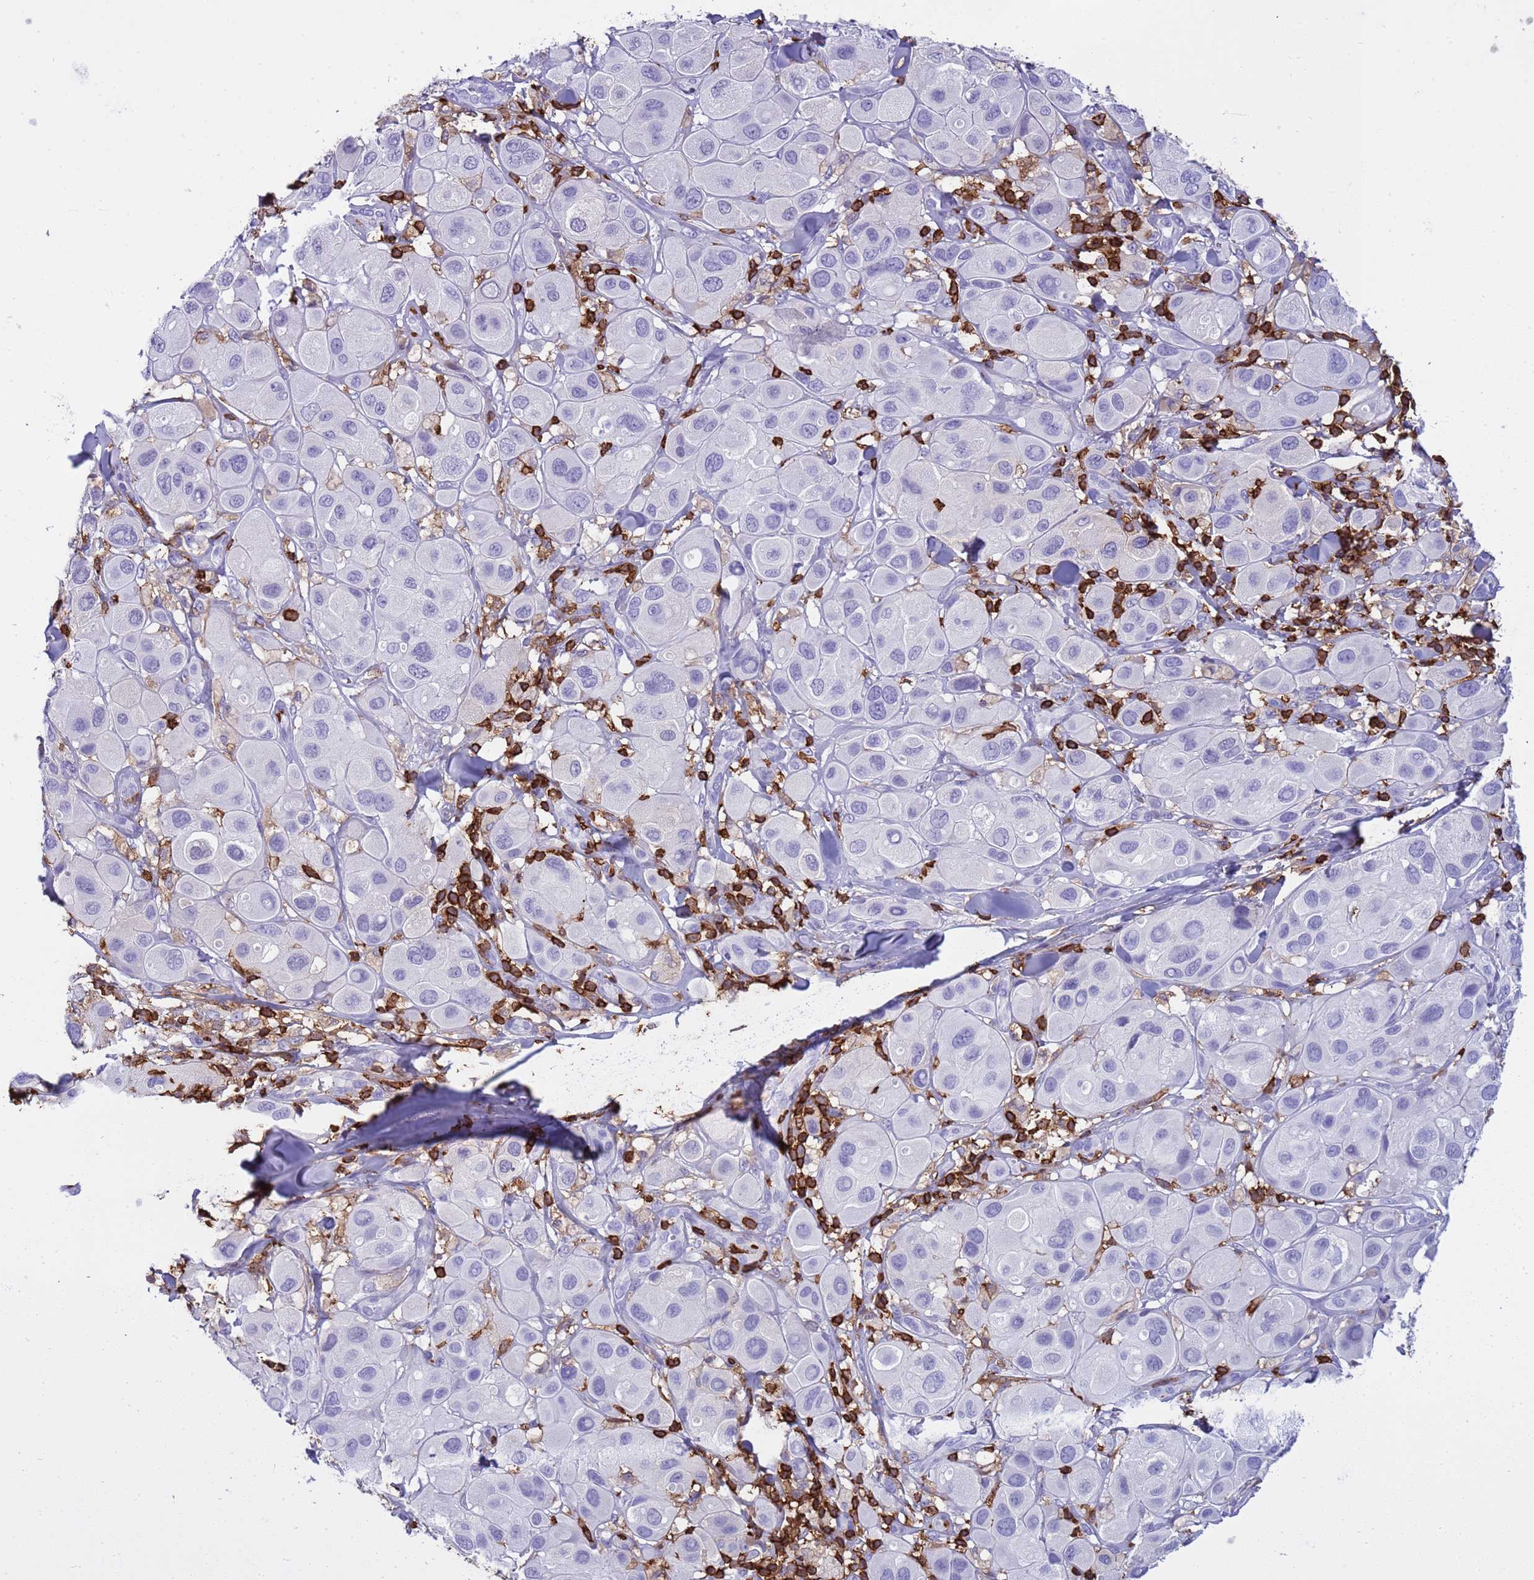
{"staining": {"intensity": "negative", "quantity": "none", "location": "none"}, "tissue": "melanoma", "cell_type": "Tumor cells", "image_type": "cancer", "snomed": [{"axis": "morphology", "description": "Malignant melanoma, Metastatic site"}, {"axis": "topography", "description": "Skin"}], "caption": "DAB immunohistochemical staining of malignant melanoma (metastatic site) reveals no significant positivity in tumor cells.", "gene": "IRF5", "patient": {"sex": "male", "age": 41}}